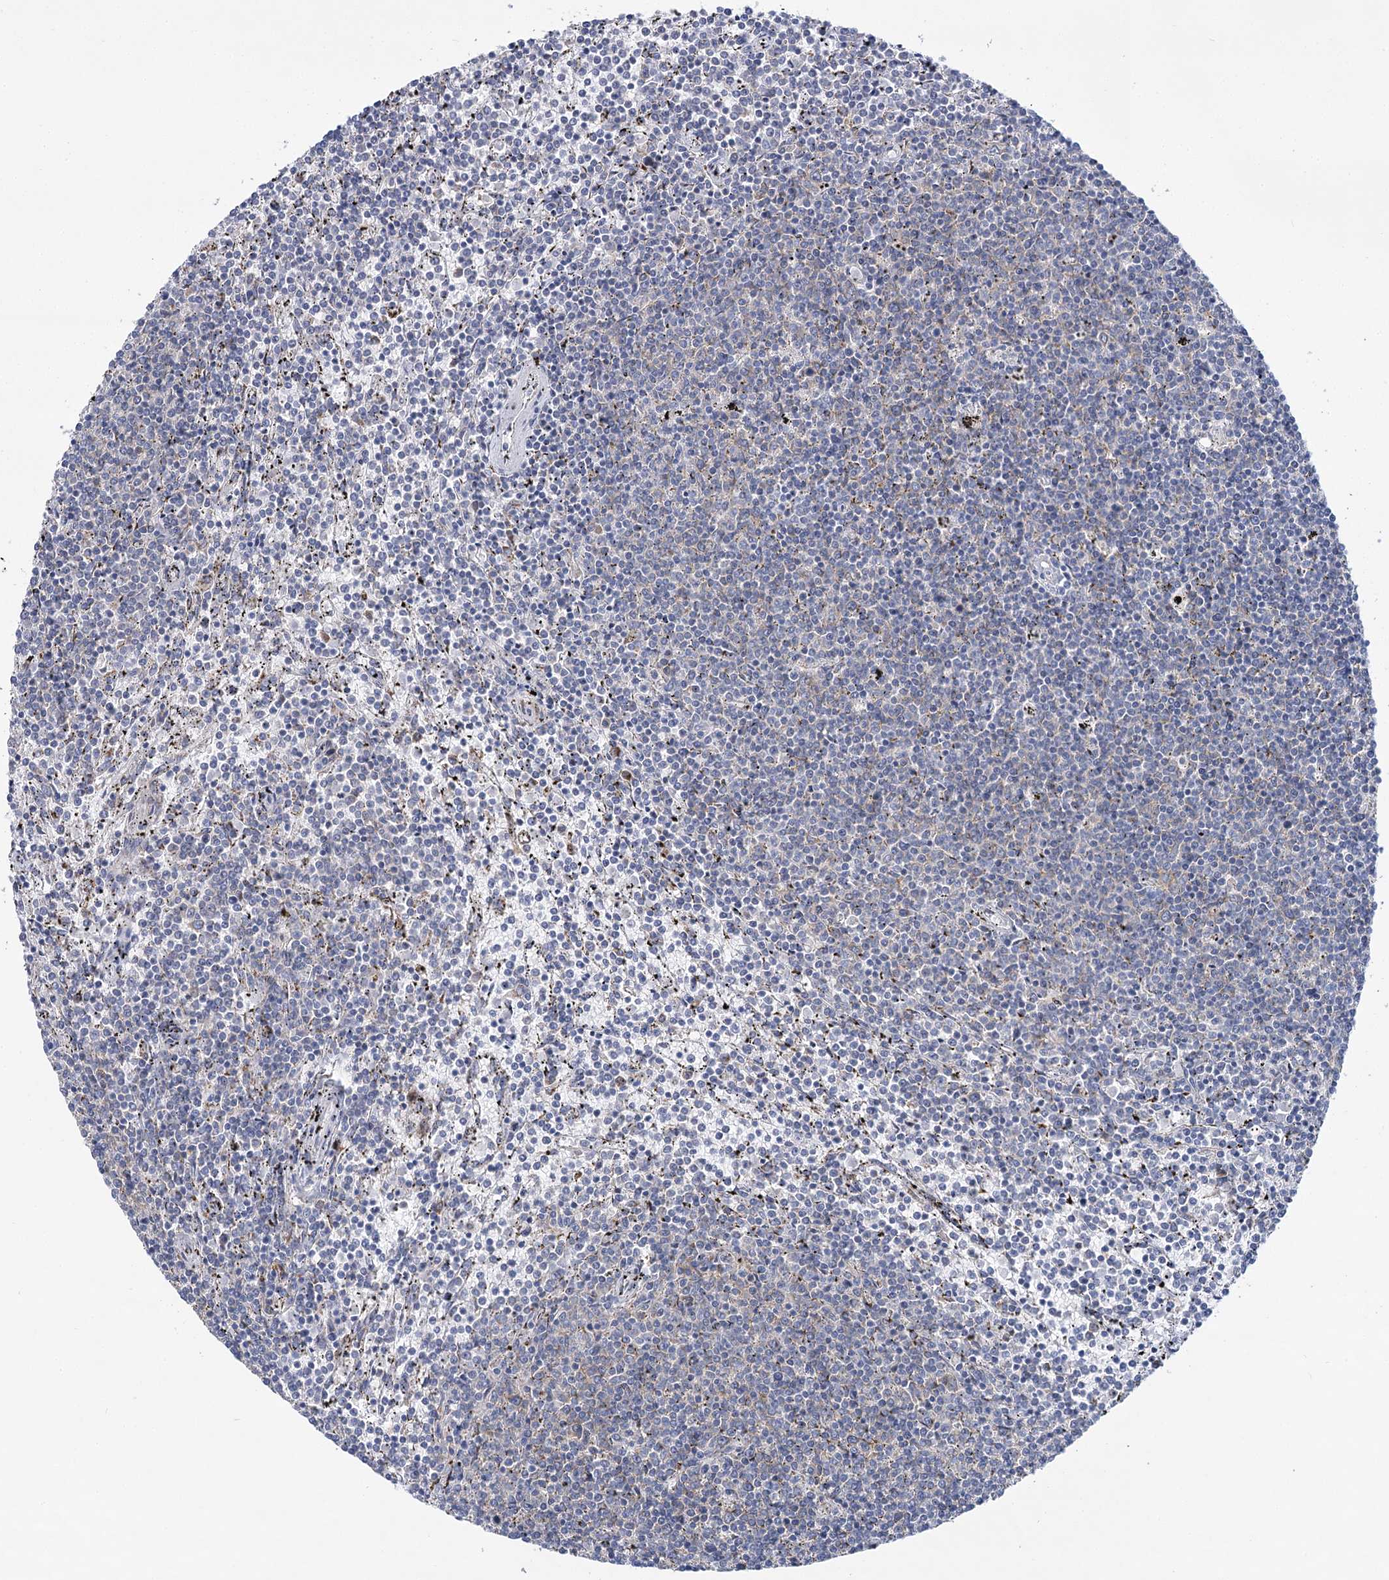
{"staining": {"intensity": "negative", "quantity": "none", "location": "none"}, "tissue": "lymphoma", "cell_type": "Tumor cells", "image_type": "cancer", "snomed": [{"axis": "morphology", "description": "Malignant lymphoma, non-Hodgkin's type, Low grade"}, {"axis": "topography", "description": "Spleen"}], "caption": "High magnification brightfield microscopy of low-grade malignant lymphoma, non-Hodgkin's type stained with DAB (3,3'-diaminobenzidine) (brown) and counterstained with hematoxylin (blue): tumor cells show no significant expression. (DAB IHC, high magnification).", "gene": "THUMPD3", "patient": {"sex": "female", "age": 50}}